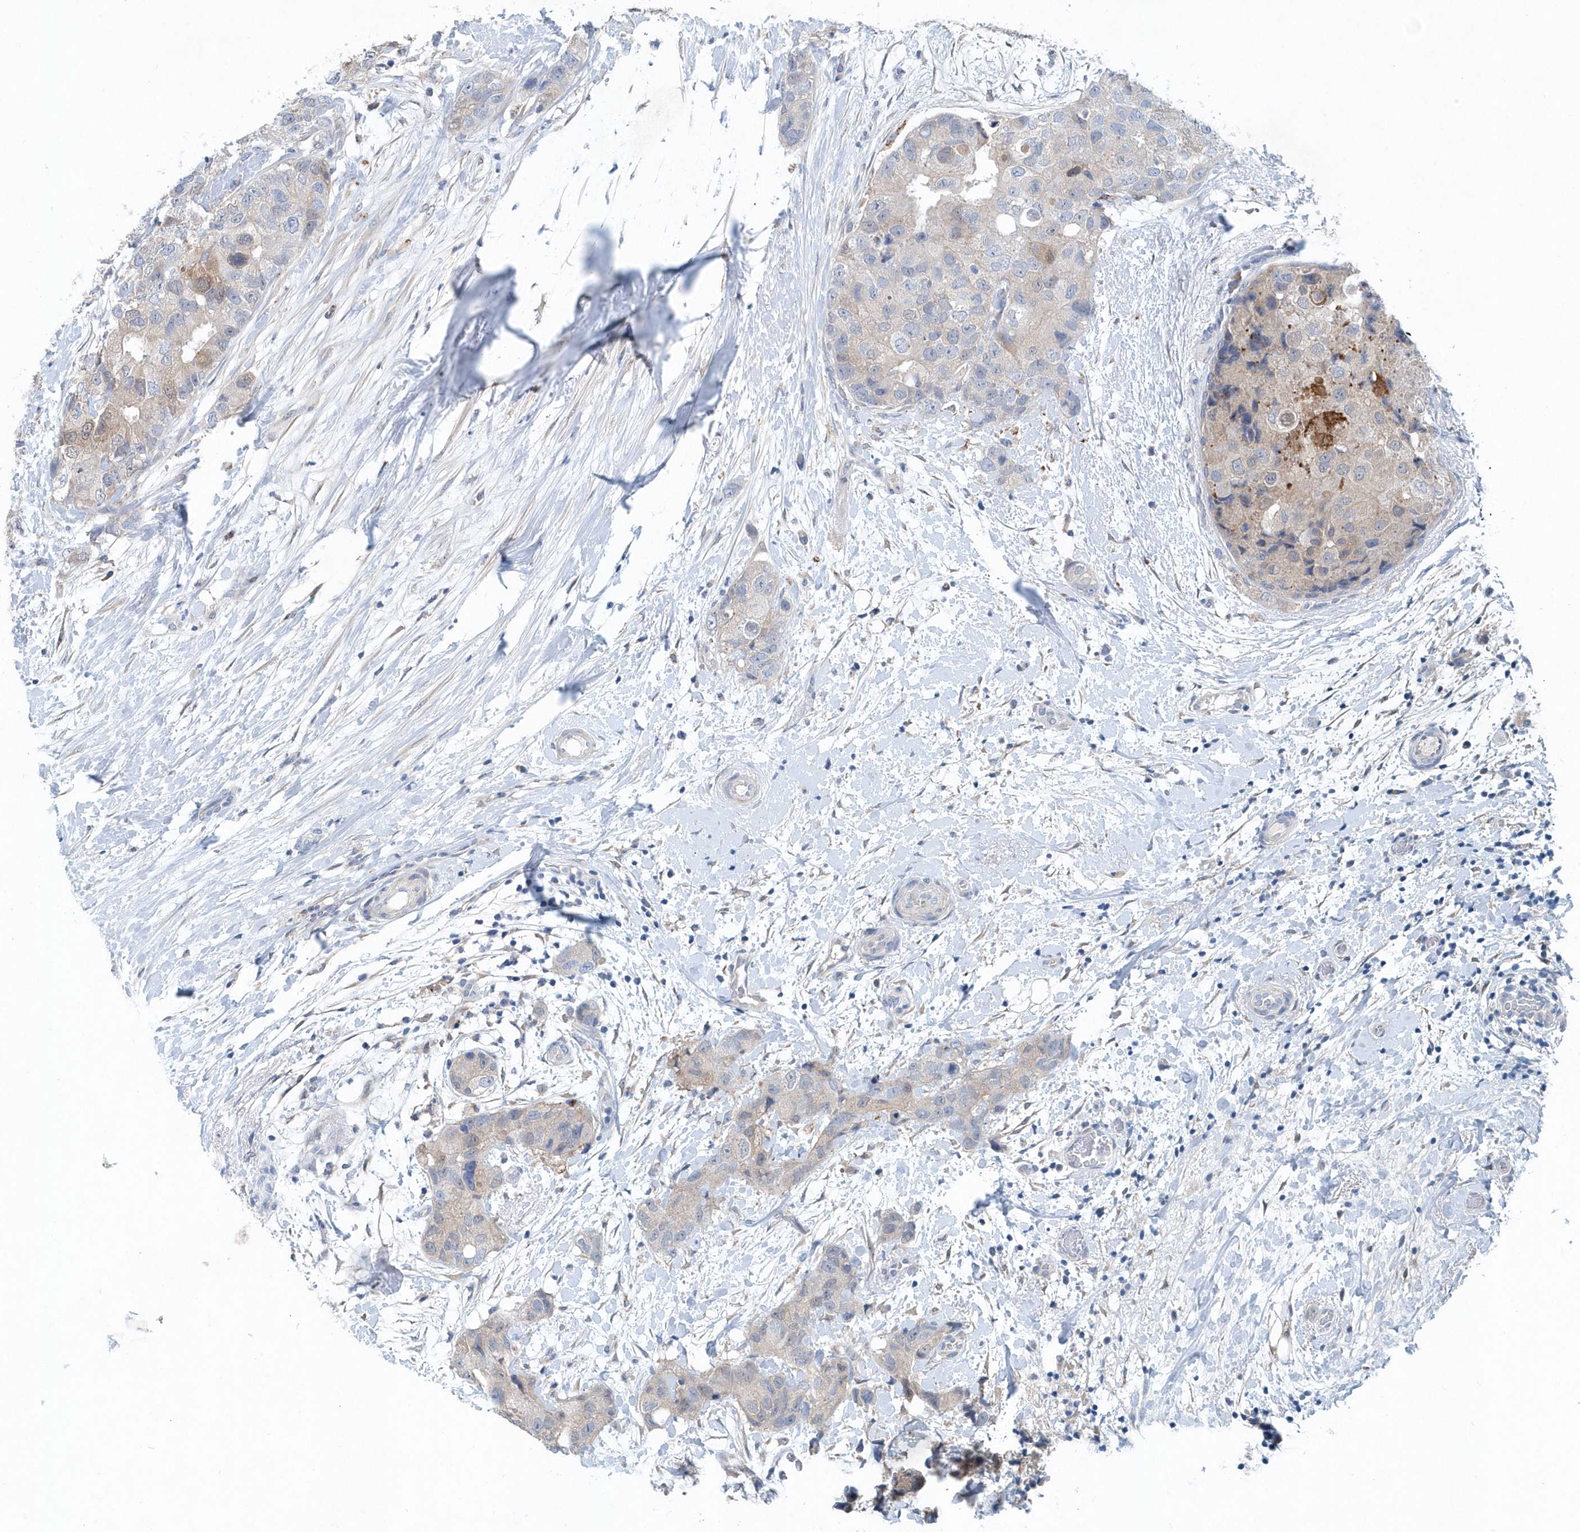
{"staining": {"intensity": "moderate", "quantity": "<25%", "location": "cytoplasmic/membranous"}, "tissue": "breast cancer", "cell_type": "Tumor cells", "image_type": "cancer", "snomed": [{"axis": "morphology", "description": "Duct carcinoma"}, {"axis": "topography", "description": "Breast"}], "caption": "Protein positivity by IHC exhibits moderate cytoplasmic/membranous expression in about <25% of tumor cells in intraductal carcinoma (breast).", "gene": "PFN2", "patient": {"sex": "female", "age": 62}}